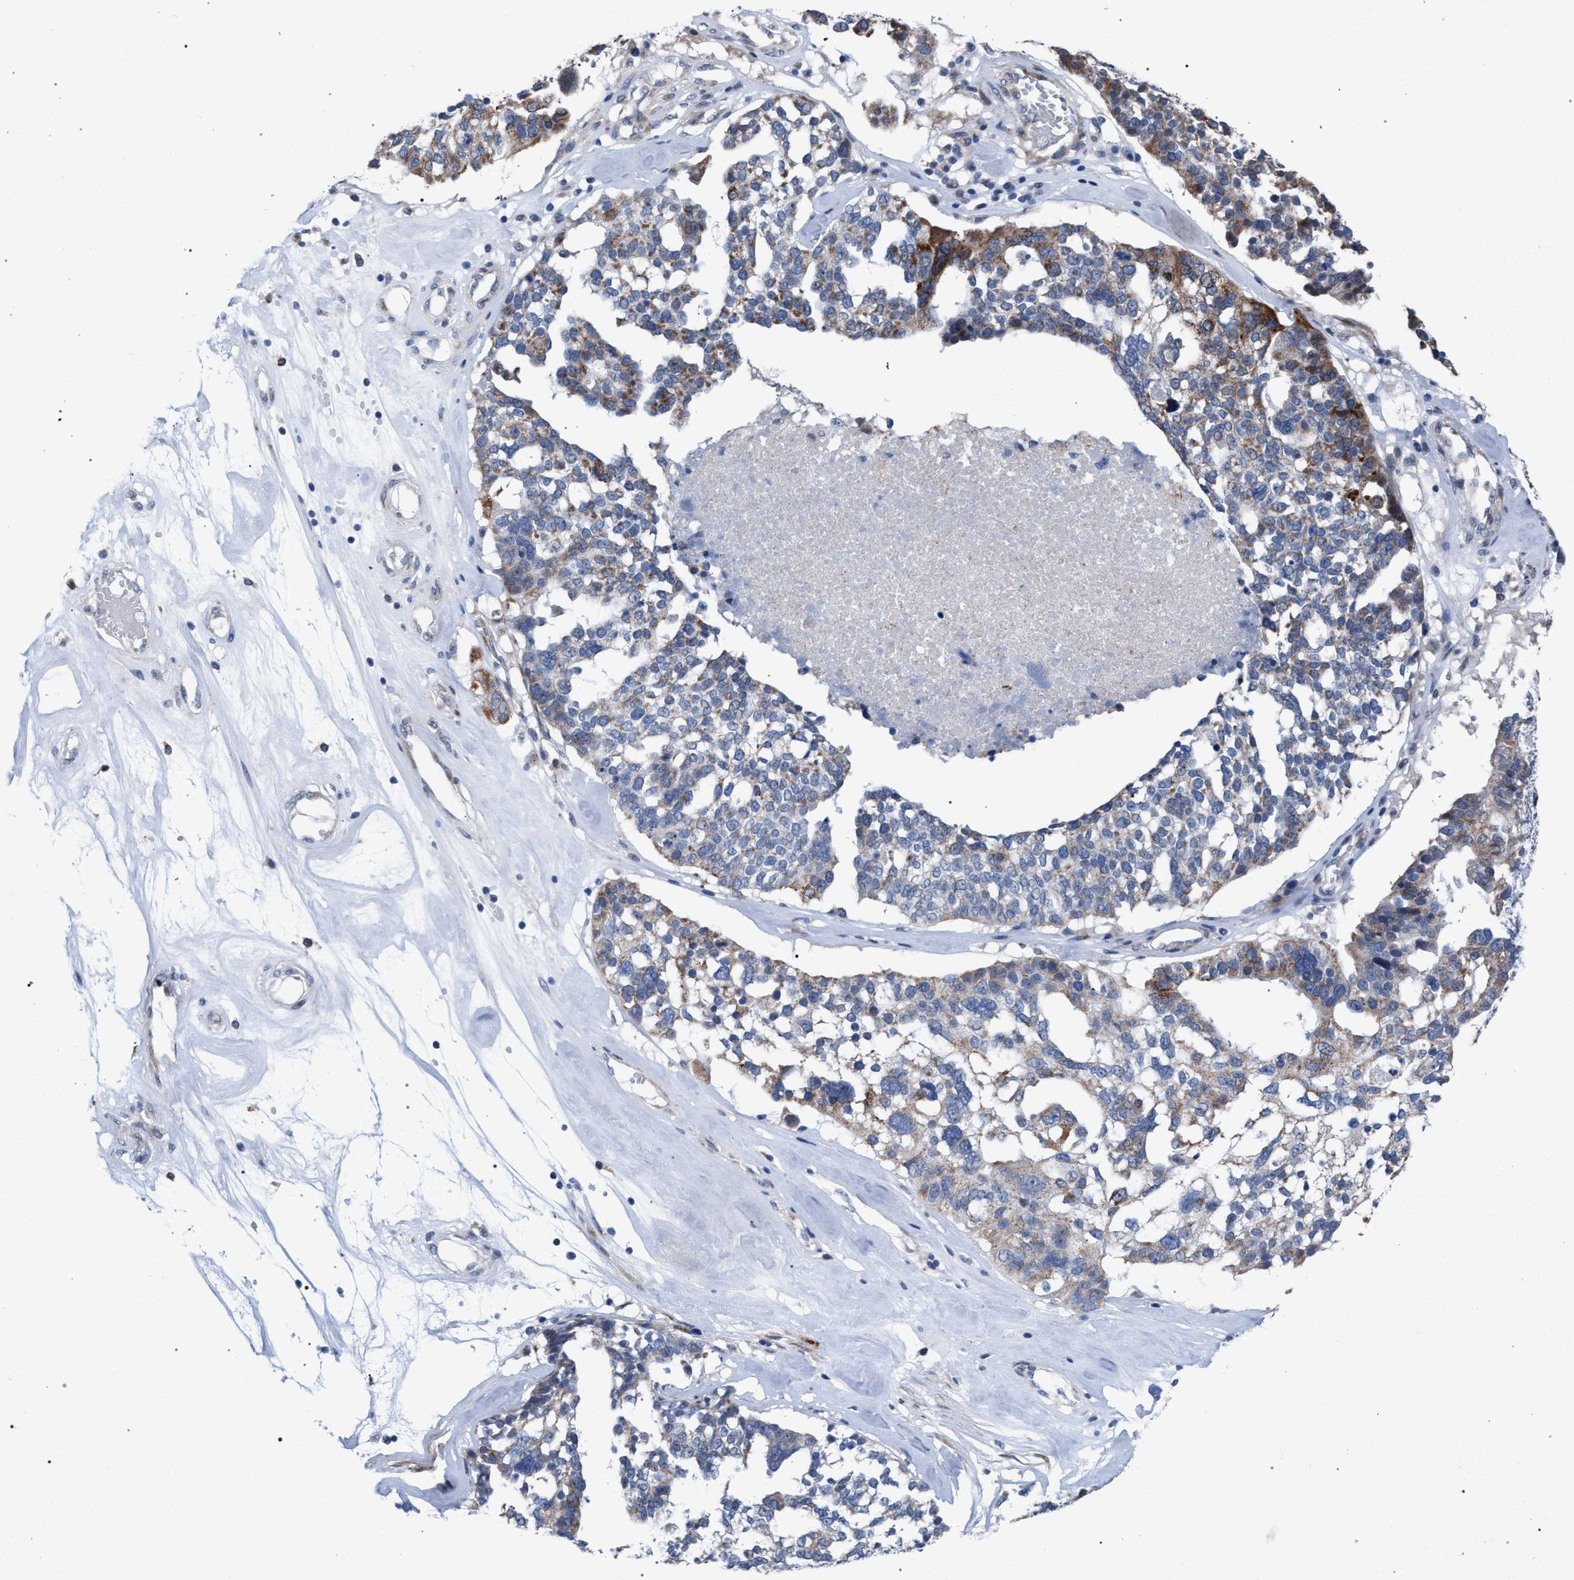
{"staining": {"intensity": "moderate", "quantity": "<25%", "location": "cytoplasmic/membranous"}, "tissue": "ovarian cancer", "cell_type": "Tumor cells", "image_type": "cancer", "snomed": [{"axis": "morphology", "description": "Cystadenocarcinoma, serous, NOS"}, {"axis": "topography", "description": "Ovary"}], "caption": "This is a micrograph of immunohistochemistry (IHC) staining of ovarian serous cystadenocarcinoma, which shows moderate positivity in the cytoplasmic/membranous of tumor cells.", "gene": "RNF135", "patient": {"sex": "female", "age": 59}}